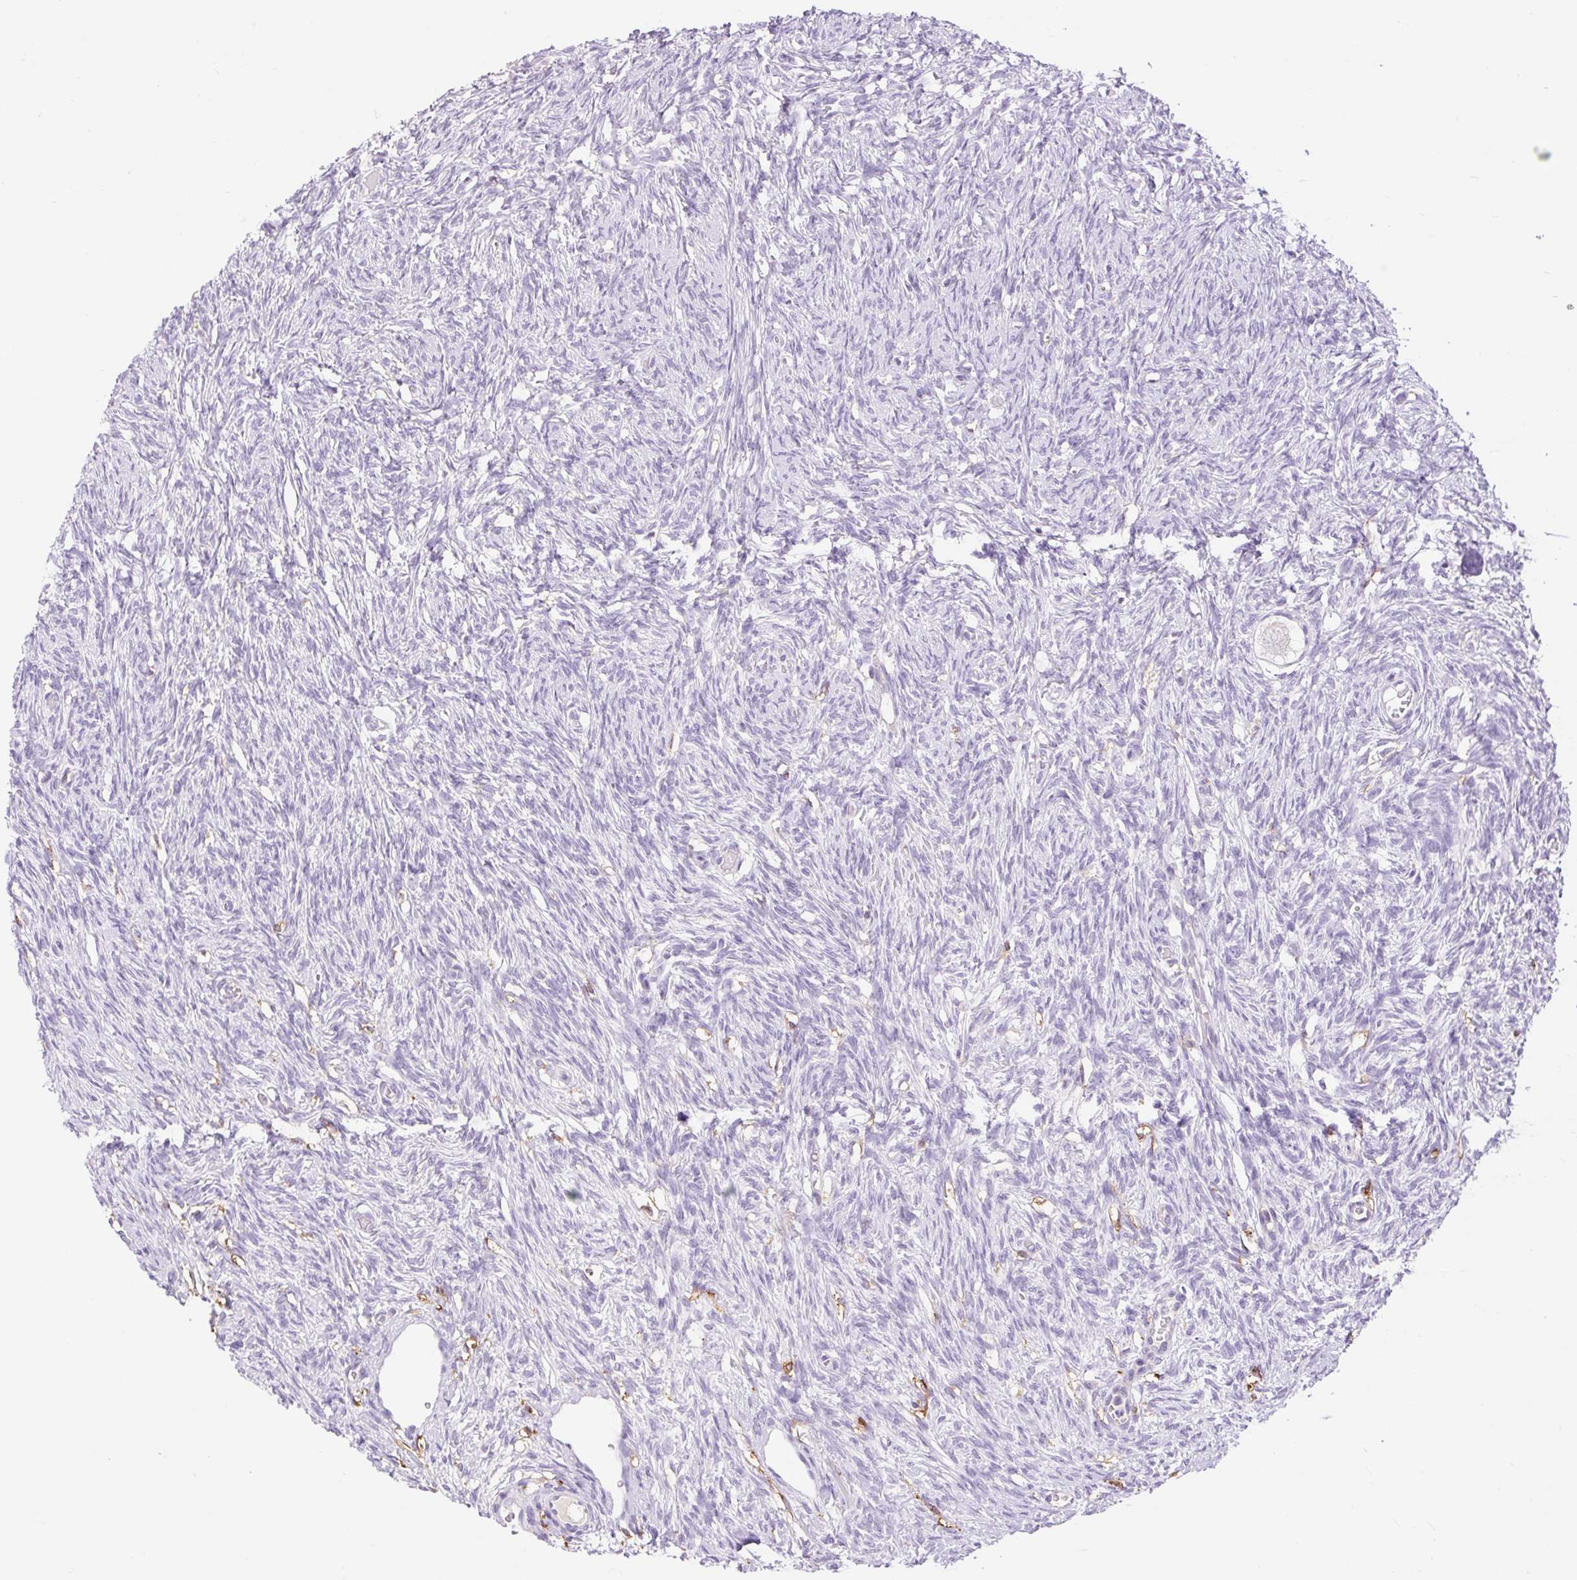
{"staining": {"intensity": "negative", "quantity": "none", "location": "none"}, "tissue": "ovary", "cell_type": "Follicle cells", "image_type": "normal", "snomed": [{"axis": "morphology", "description": "Normal tissue, NOS"}, {"axis": "topography", "description": "Ovary"}], "caption": "A high-resolution image shows immunohistochemistry (IHC) staining of benign ovary, which reveals no significant staining in follicle cells.", "gene": "SIGLEC1", "patient": {"sex": "female", "age": 33}}